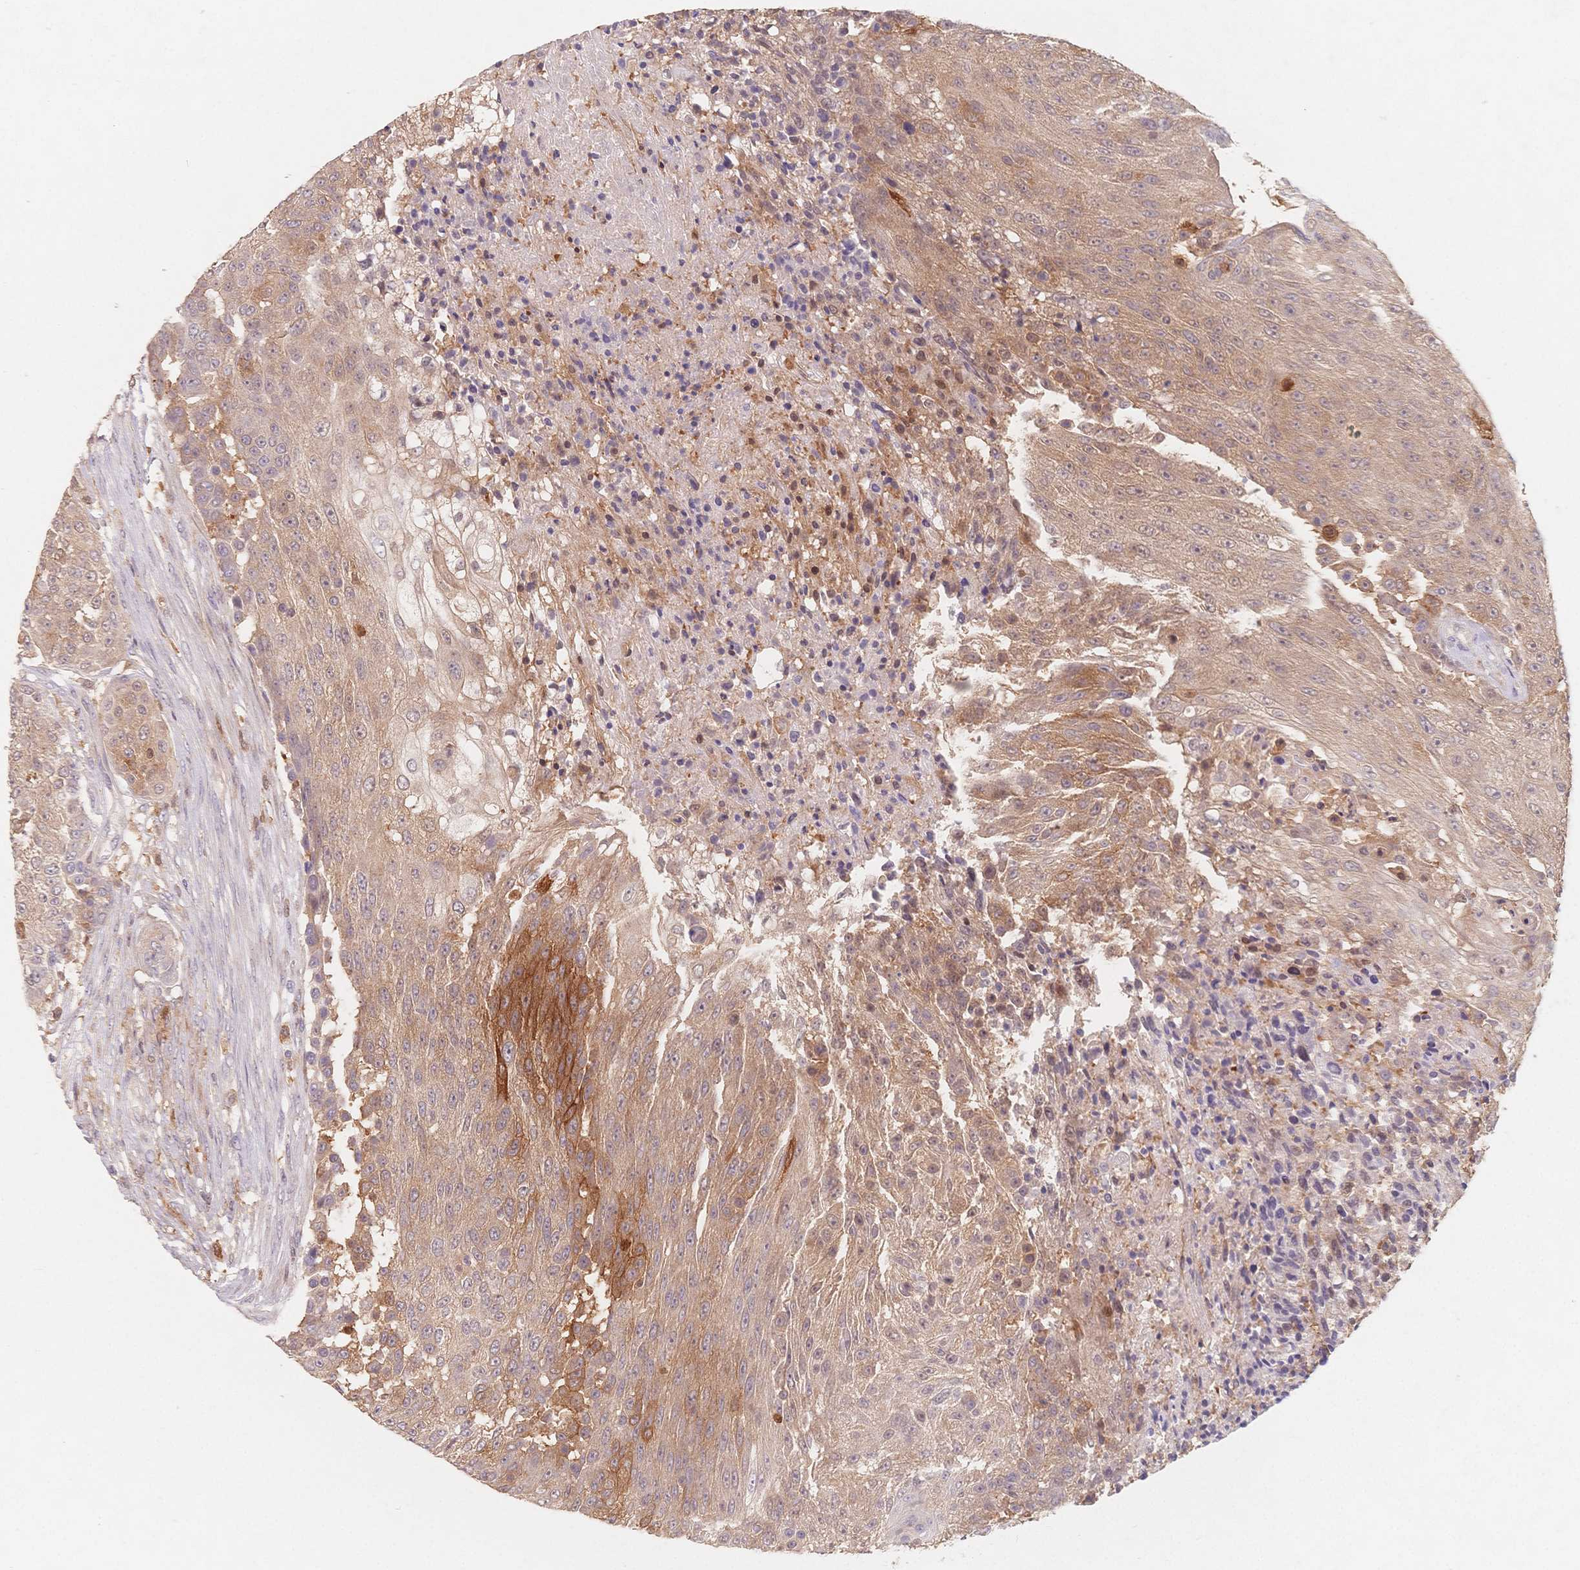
{"staining": {"intensity": "moderate", "quantity": "<25%", "location": "cytoplasmic/membranous"}, "tissue": "urothelial cancer", "cell_type": "Tumor cells", "image_type": "cancer", "snomed": [{"axis": "morphology", "description": "Urothelial carcinoma, High grade"}, {"axis": "topography", "description": "Urinary bladder"}], "caption": "This is a micrograph of IHC staining of urothelial cancer, which shows moderate staining in the cytoplasmic/membranous of tumor cells.", "gene": "C12orf75", "patient": {"sex": "female", "age": 63}}